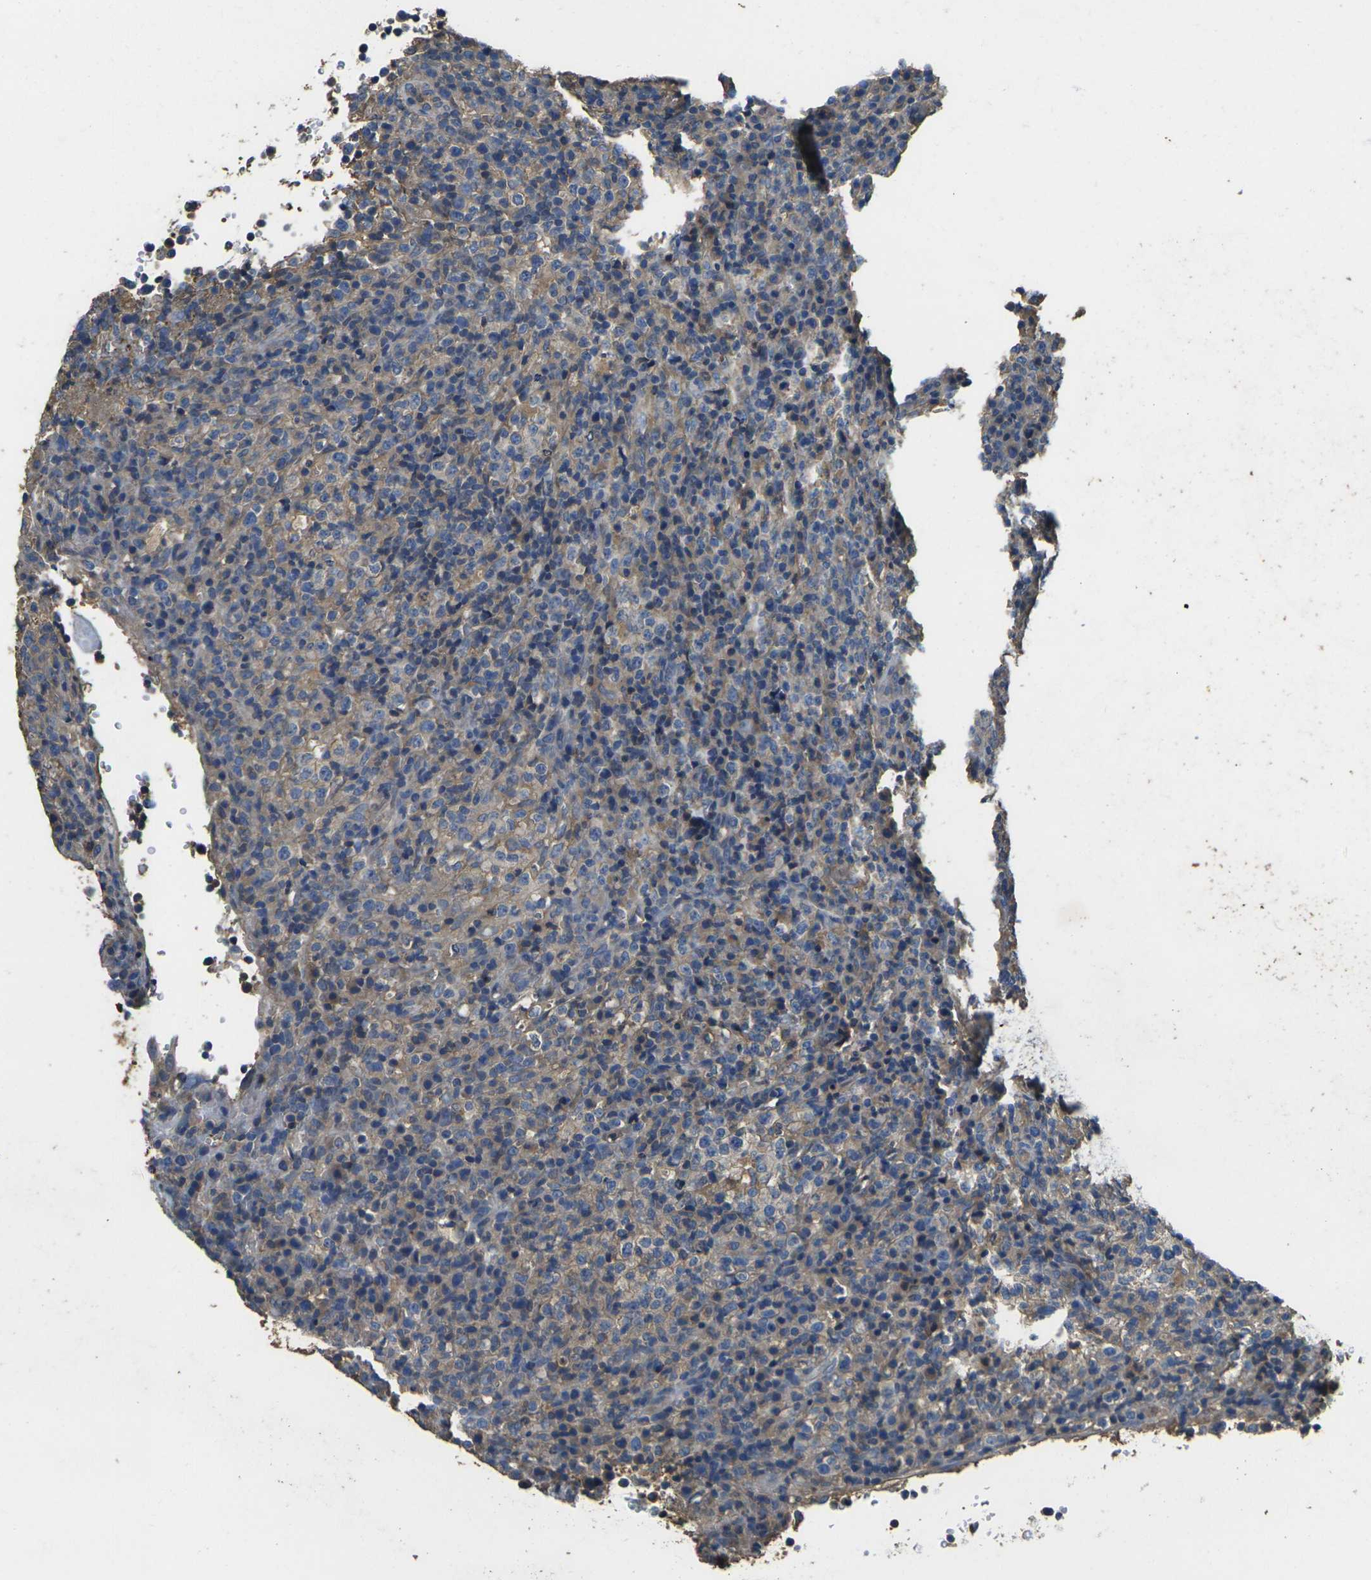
{"staining": {"intensity": "weak", "quantity": "25%-75%", "location": "cytoplasmic/membranous"}, "tissue": "lymphoma", "cell_type": "Tumor cells", "image_type": "cancer", "snomed": [{"axis": "morphology", "description": "Malignant lymphoma, non-Hodgkin's type, High grade"}, {"axis": "topography", "description": "Lymph node"}], "caption": "Brown immunohistochemical staining in human lymphoma exhibits weak cytoplasmic/membranous positivity in approximately 25%-75% of tumor cells.", "gene": "HSPG2", "patient": {"sex": "female", "age": 76}}